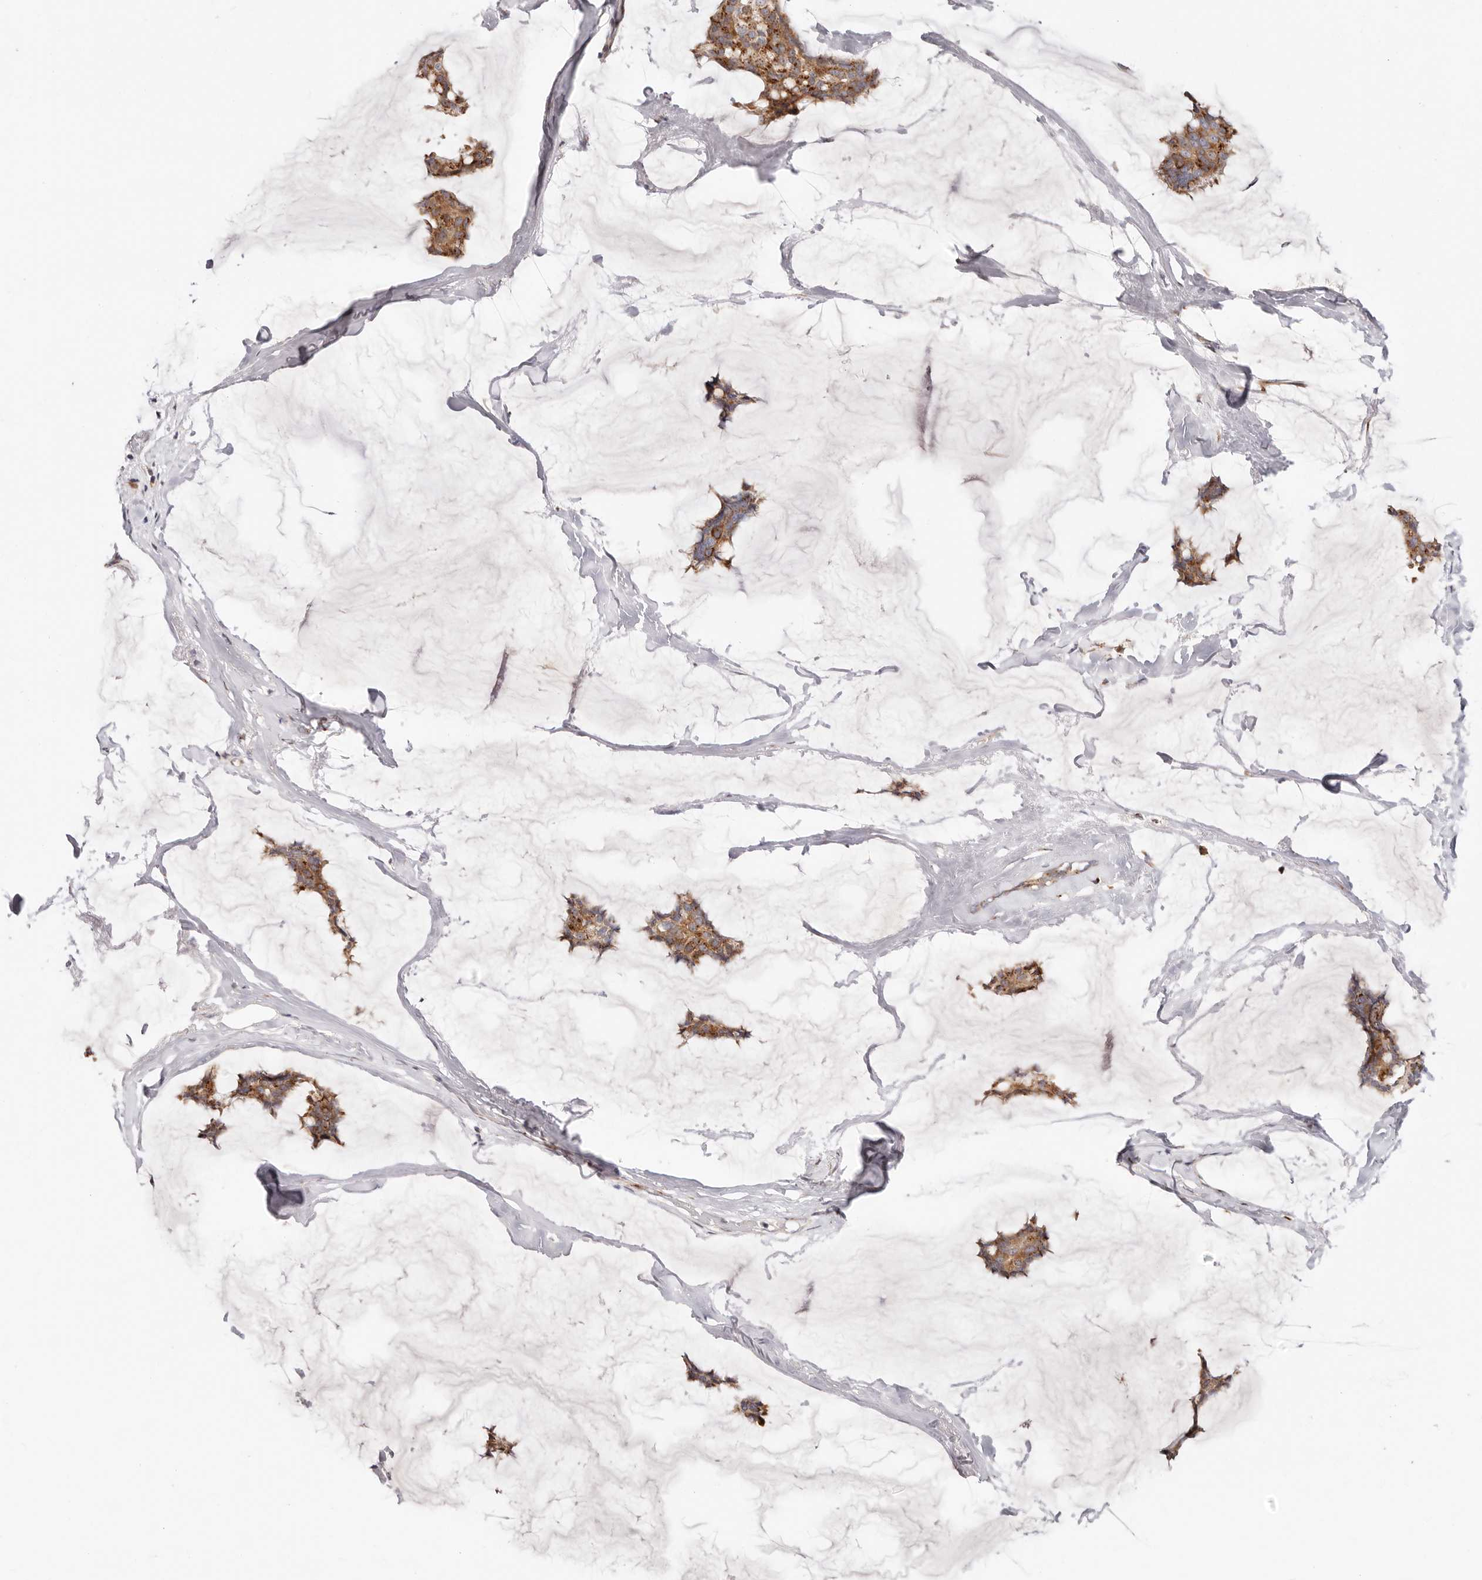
{"staining": {"intensity": "moderate", "quantity": ">75%", "location": "cytoplasmic/membranous"}, "tissue": "breast cancer", "cell_type": "Tumor cells", "image_type": "cancer", "snomed": [{"axis": "morphology", "description": "Duct carcinoma"}, {"axis": "topography", "description": "Breast"}], "caption": "About >75% of tumor cells in breast cancer (infiltrating ductal carcinoma) exhibit moderate cytoplasmic/membranous protein staining as visualized by brown immunohistochemical staining.", "gene": "MAPK6", "patient": {"sex": "female", "age": 93}}